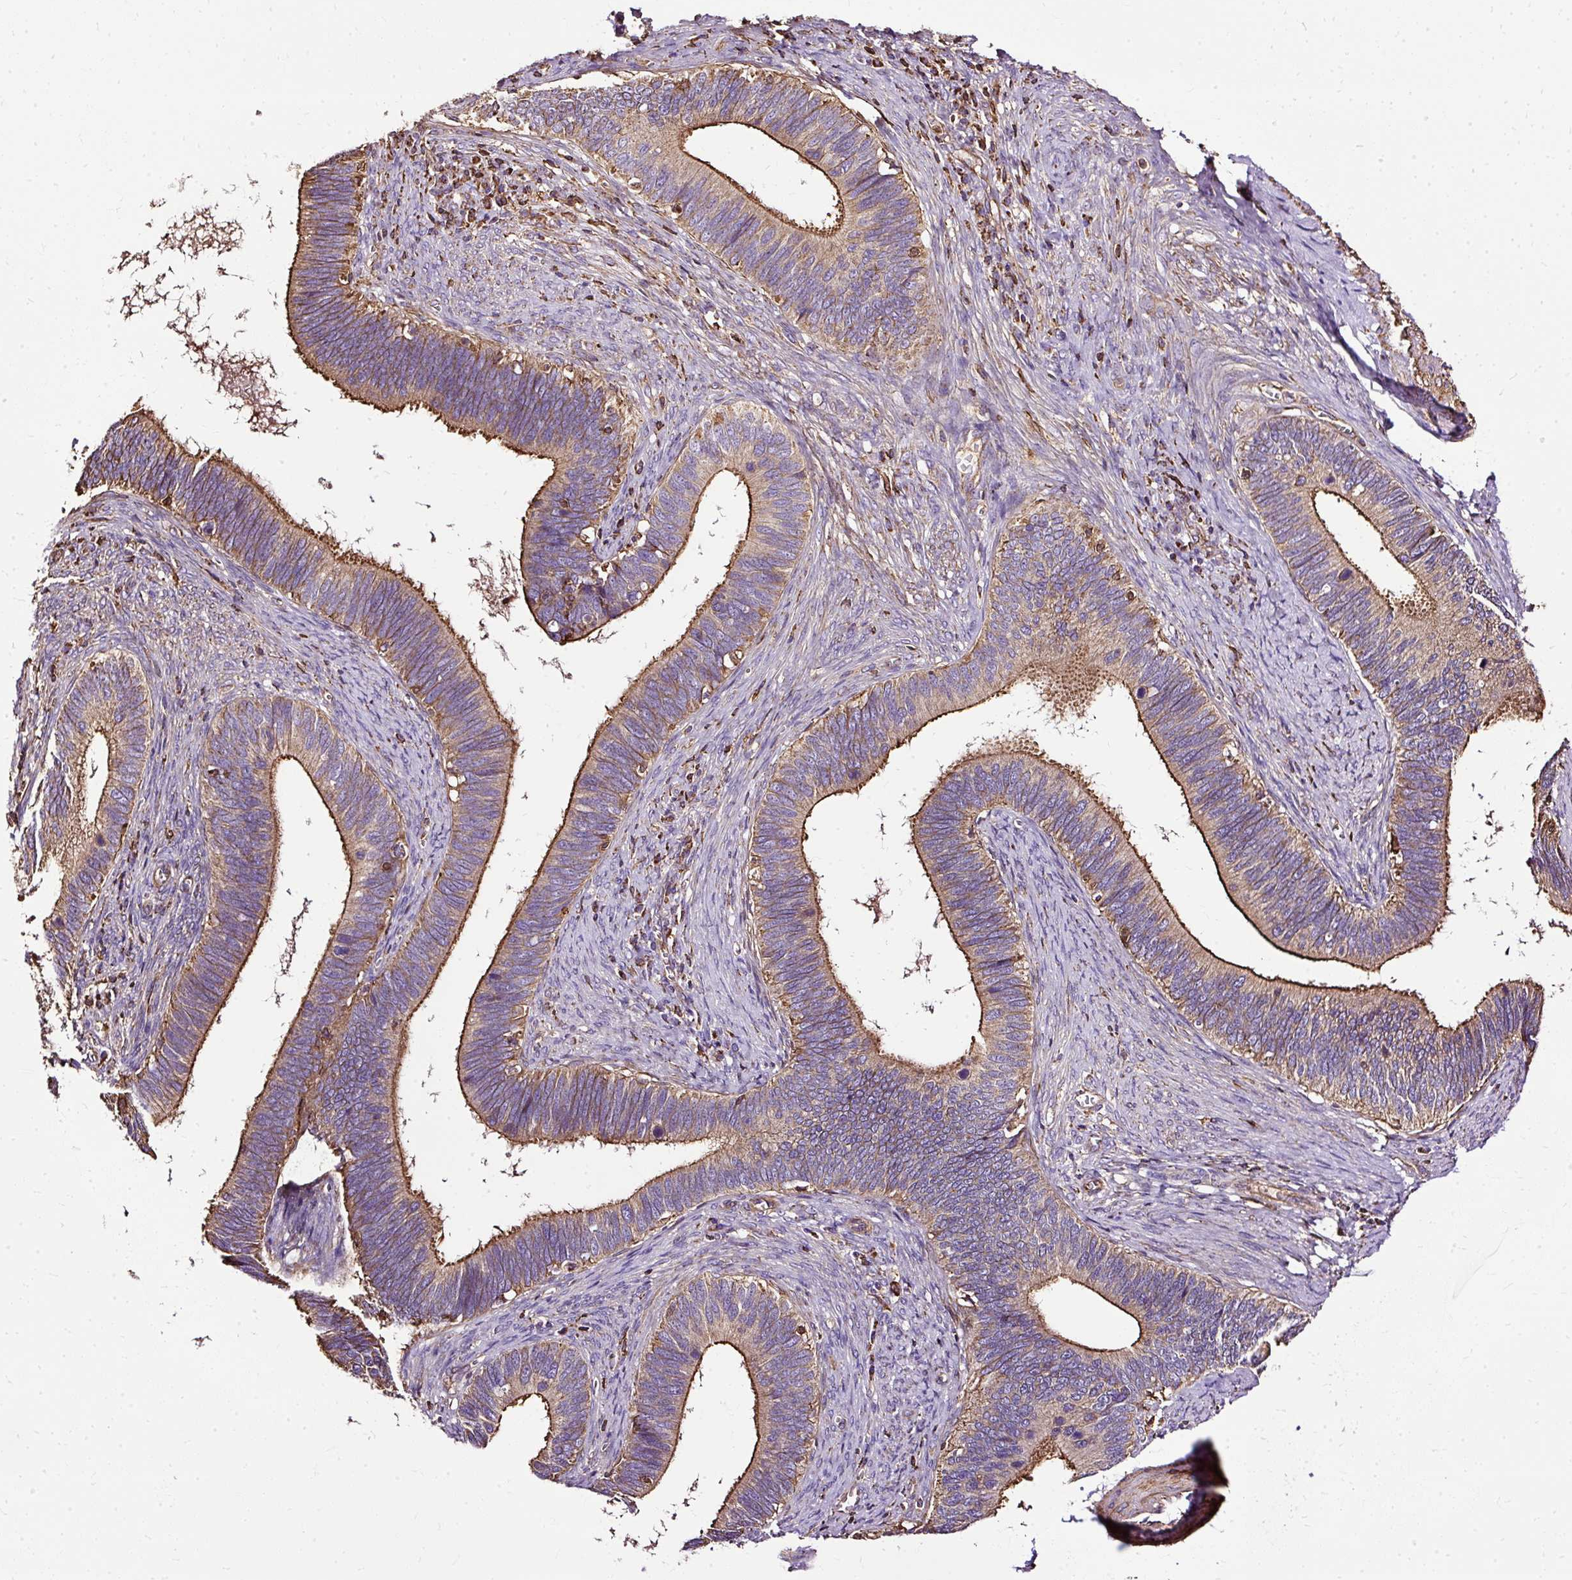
{"staining": {"intensity": "strong", "quantity": "25%-75%", "location": "cytoplasmic/membranous"}, "tissue": "cervical cancer", "cell_type": "Tumor cells", "image_type": "cancer", "snomed": [{"axis": "morphology", "description": "Adenocarcinoma, NOS"}, {"axis": "topography", "description": "Cervix"}], "caption": "Immunohistochemistry histopathology image of human cervical cancer (adenocarcinoma) stained for a protein (brown), which demonstrates high levels of strong cytoplasmic/membranous staining in approximately 25%-75% of tumor cells.", "gene": "KLHL11", "patient": {"sex": "female", "age": 42}}